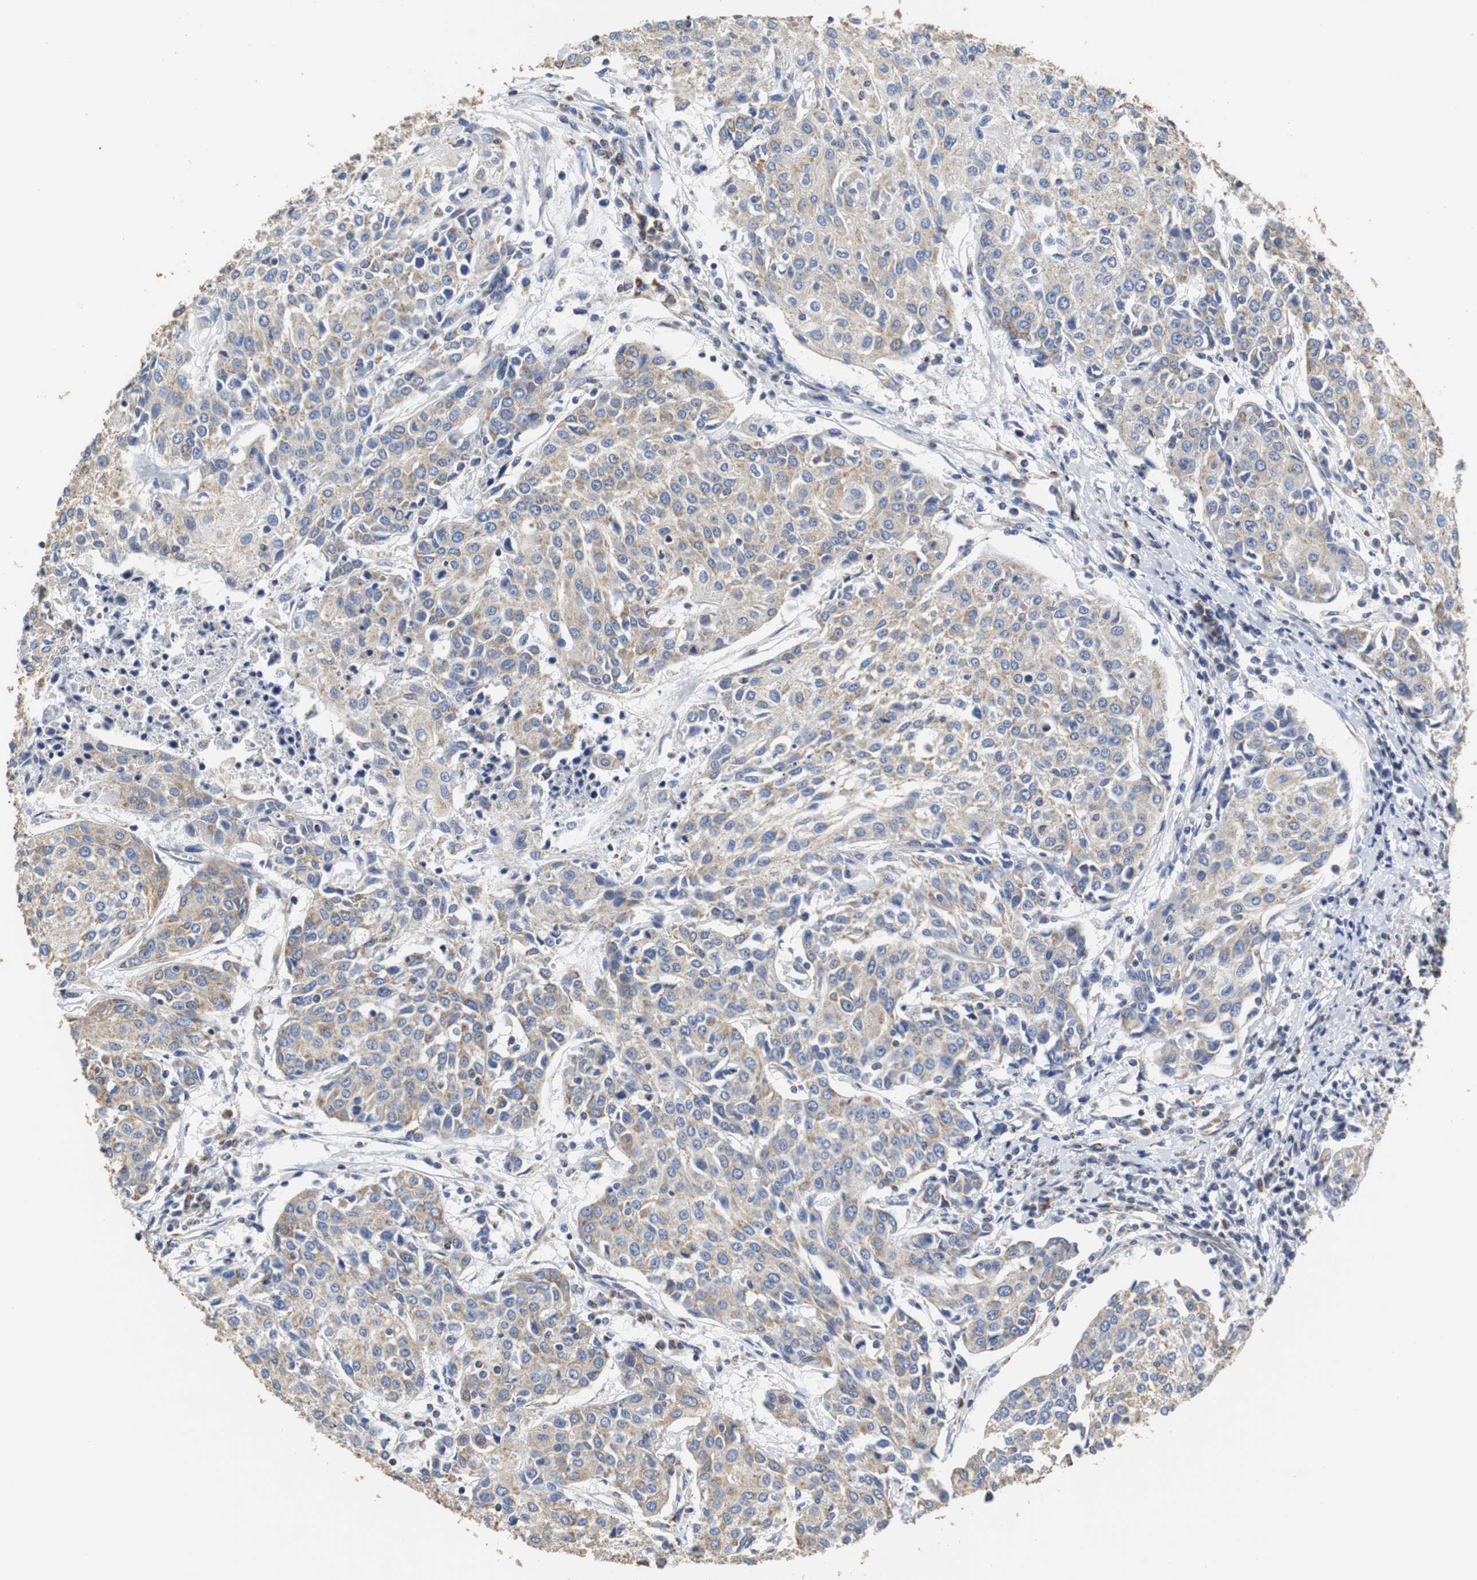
{"staining": {"intensity": "weak", "quantity": ">75%", "location": "cytoplasmic/membranous"}, "tissue": "urothelial cancer", "cell_type": "Tumor cells", "image_type": "cancer", "snomed": [{"axis": "morphology", "description": "Urothelial carcinoma, High grade"}, {"axis": "topography", "description": "Urinary bladder"}], "caption": "Tumor cells reveal weak cytoplasmic/membranous positivity in about >75% of cells in urothelial carcinoma (high-grade).", "gene": "PCK1", "patient": {"sex": "female", "age": 85}}